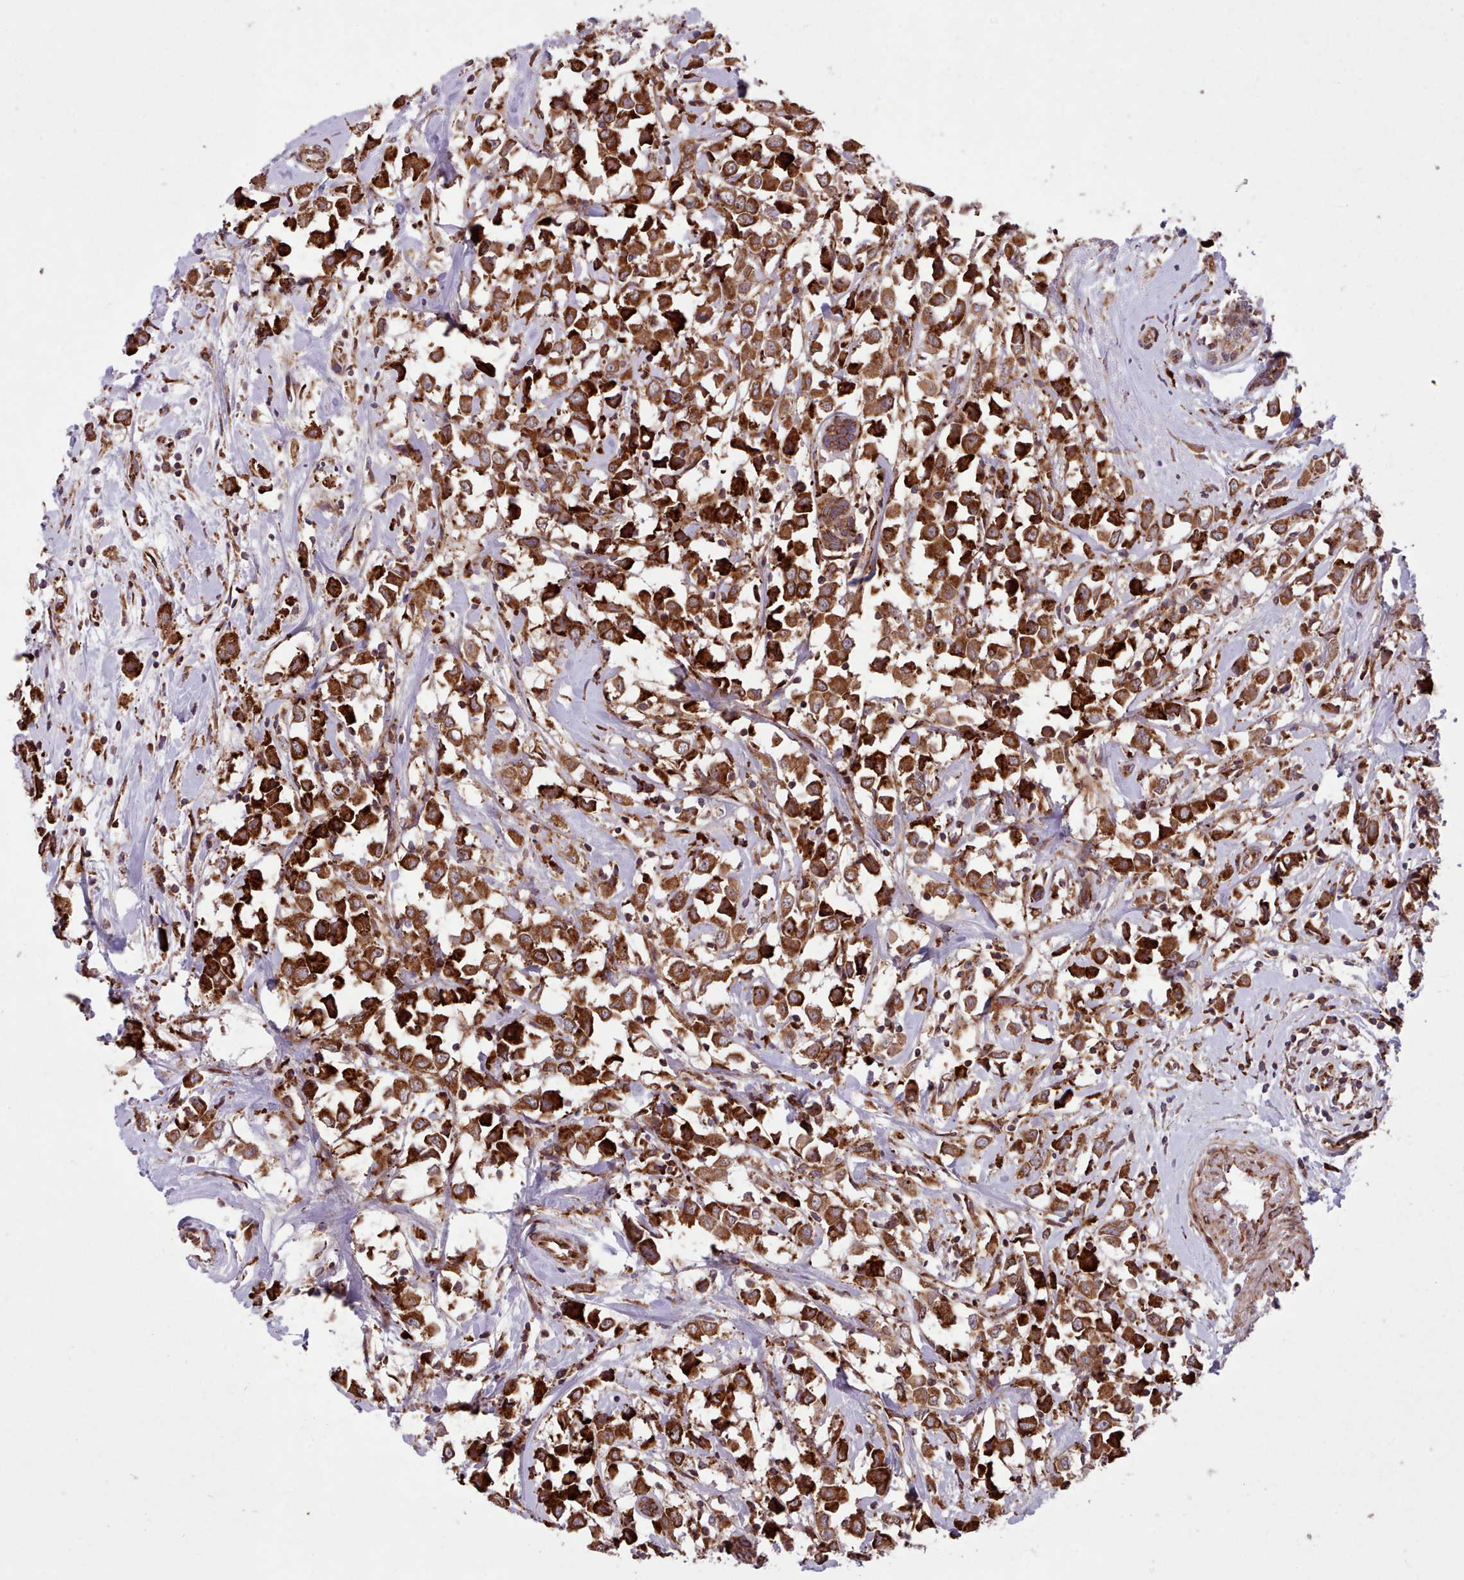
{"staining": {"intensity": "strong", "quantity": ">75%", "location": "cytoplasmic/membranous"}, "tissue": "breast cancer", "cell_type": "Tumor cells", "image_type": "cancer", "snomed": [{"axis": "morphology", "description": "Duct carcinoma"}, {"axis": "topography", "description": "Breast"}], "caption": "Breast cancer was stained to show a protein in brown. There is high levels of strong cytoplasmic/membranous expression in about >75% of tumor cells.", "gene": "TTLL3", "patient": {"sex": "female", "age": 61}}